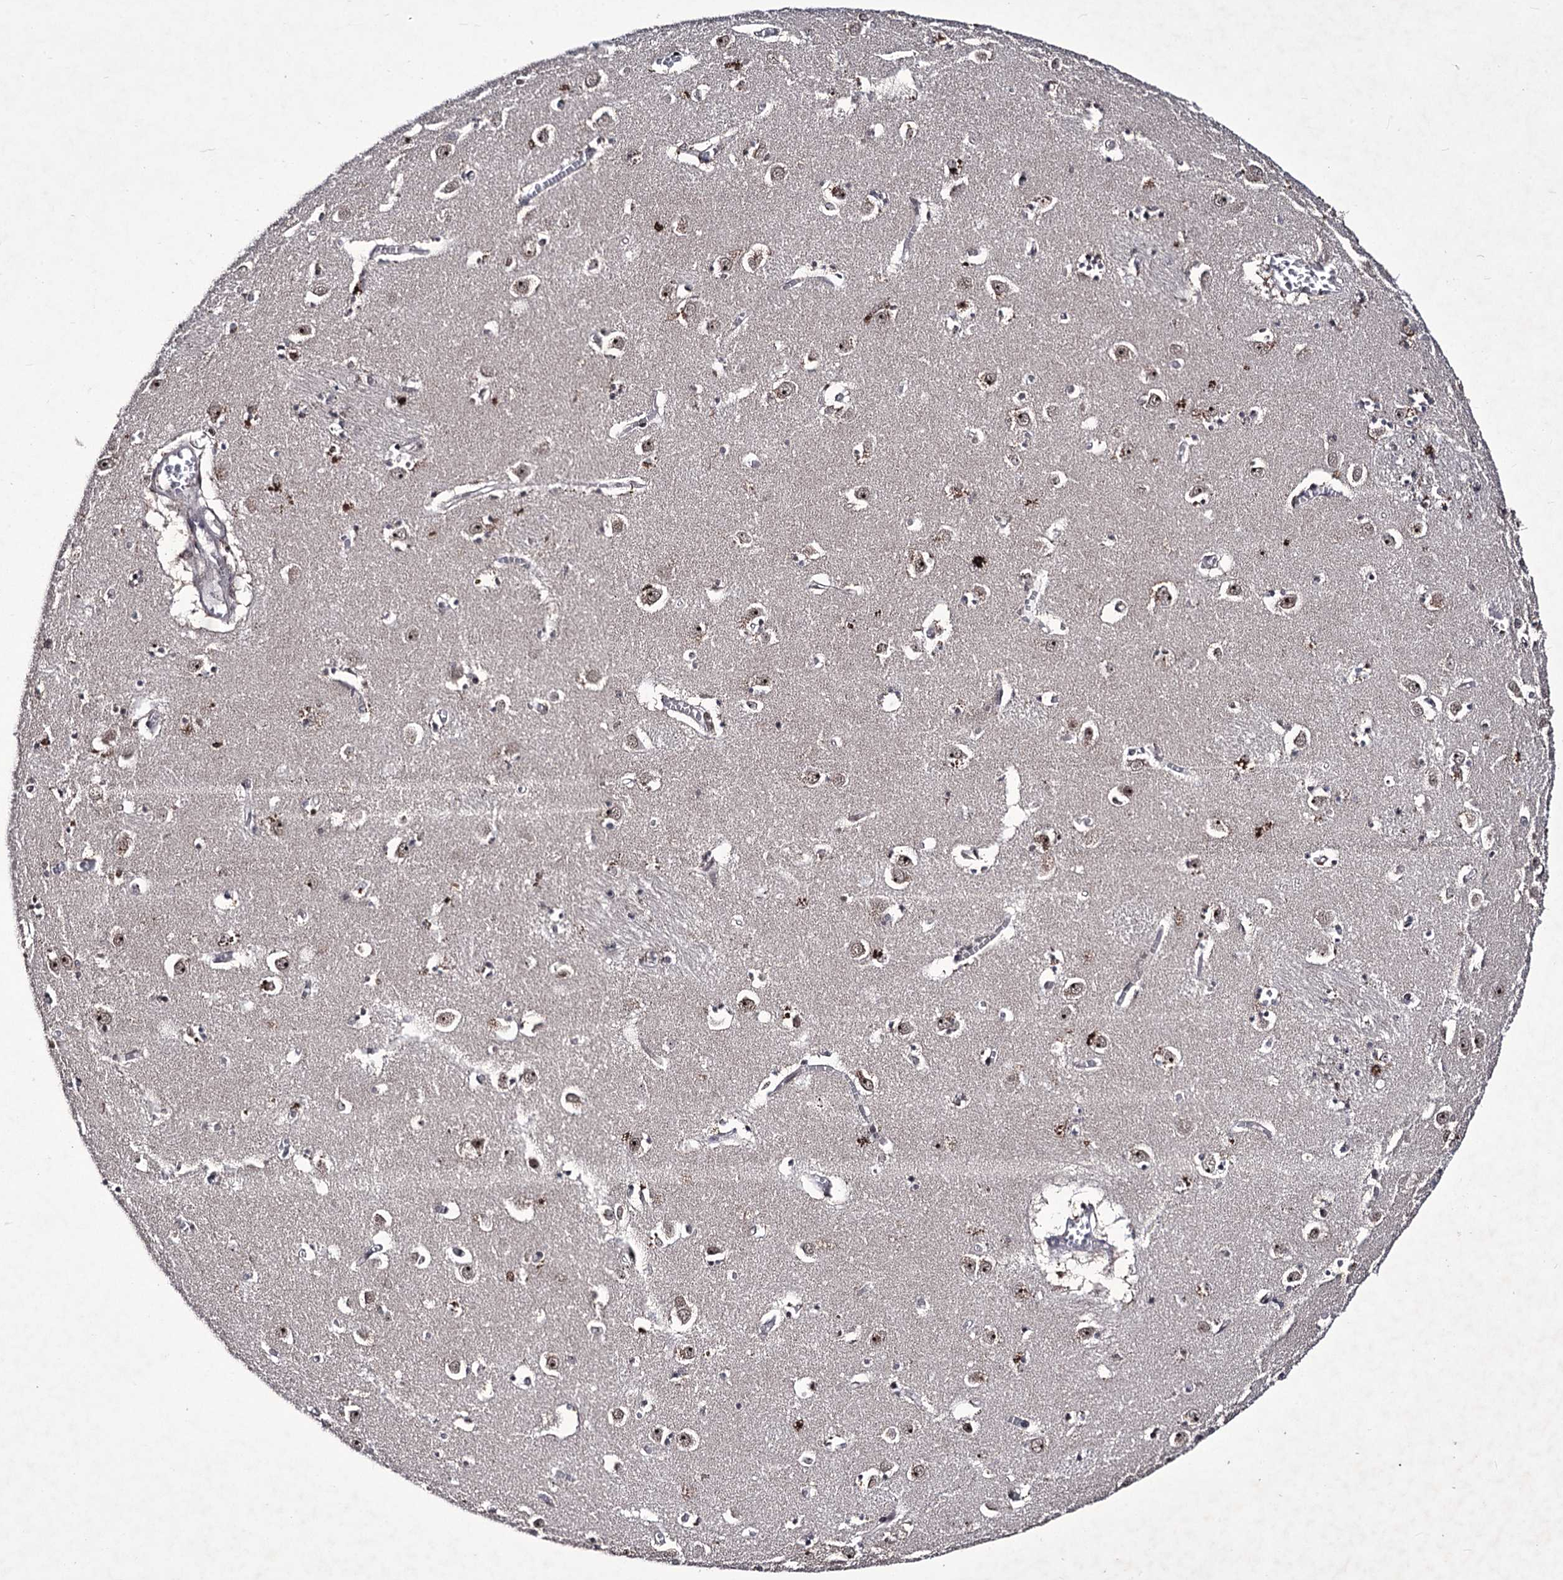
{"staining": {"intensity": "moderate", "quantity": "25%-75%", "location": "nuclear"}, "tissue": "caudate", "cell_type": "Glial cells", "image_type": "normal", "snomed": [{"axis": "morphology", "description": "Normal tissue, NOS"}, {"axis": "topography", "description": "Lateral ventricle wall"}], "caption": "Caudate stained for a protein reveals moderate nuclear positivity in glial cells. (DAB (3,3'-diaminobenzidine) = brown stain, brightfield microscopy at high magnification).", "gene": "VGLL4", "patient": {"sex": "male", "age": 70}}